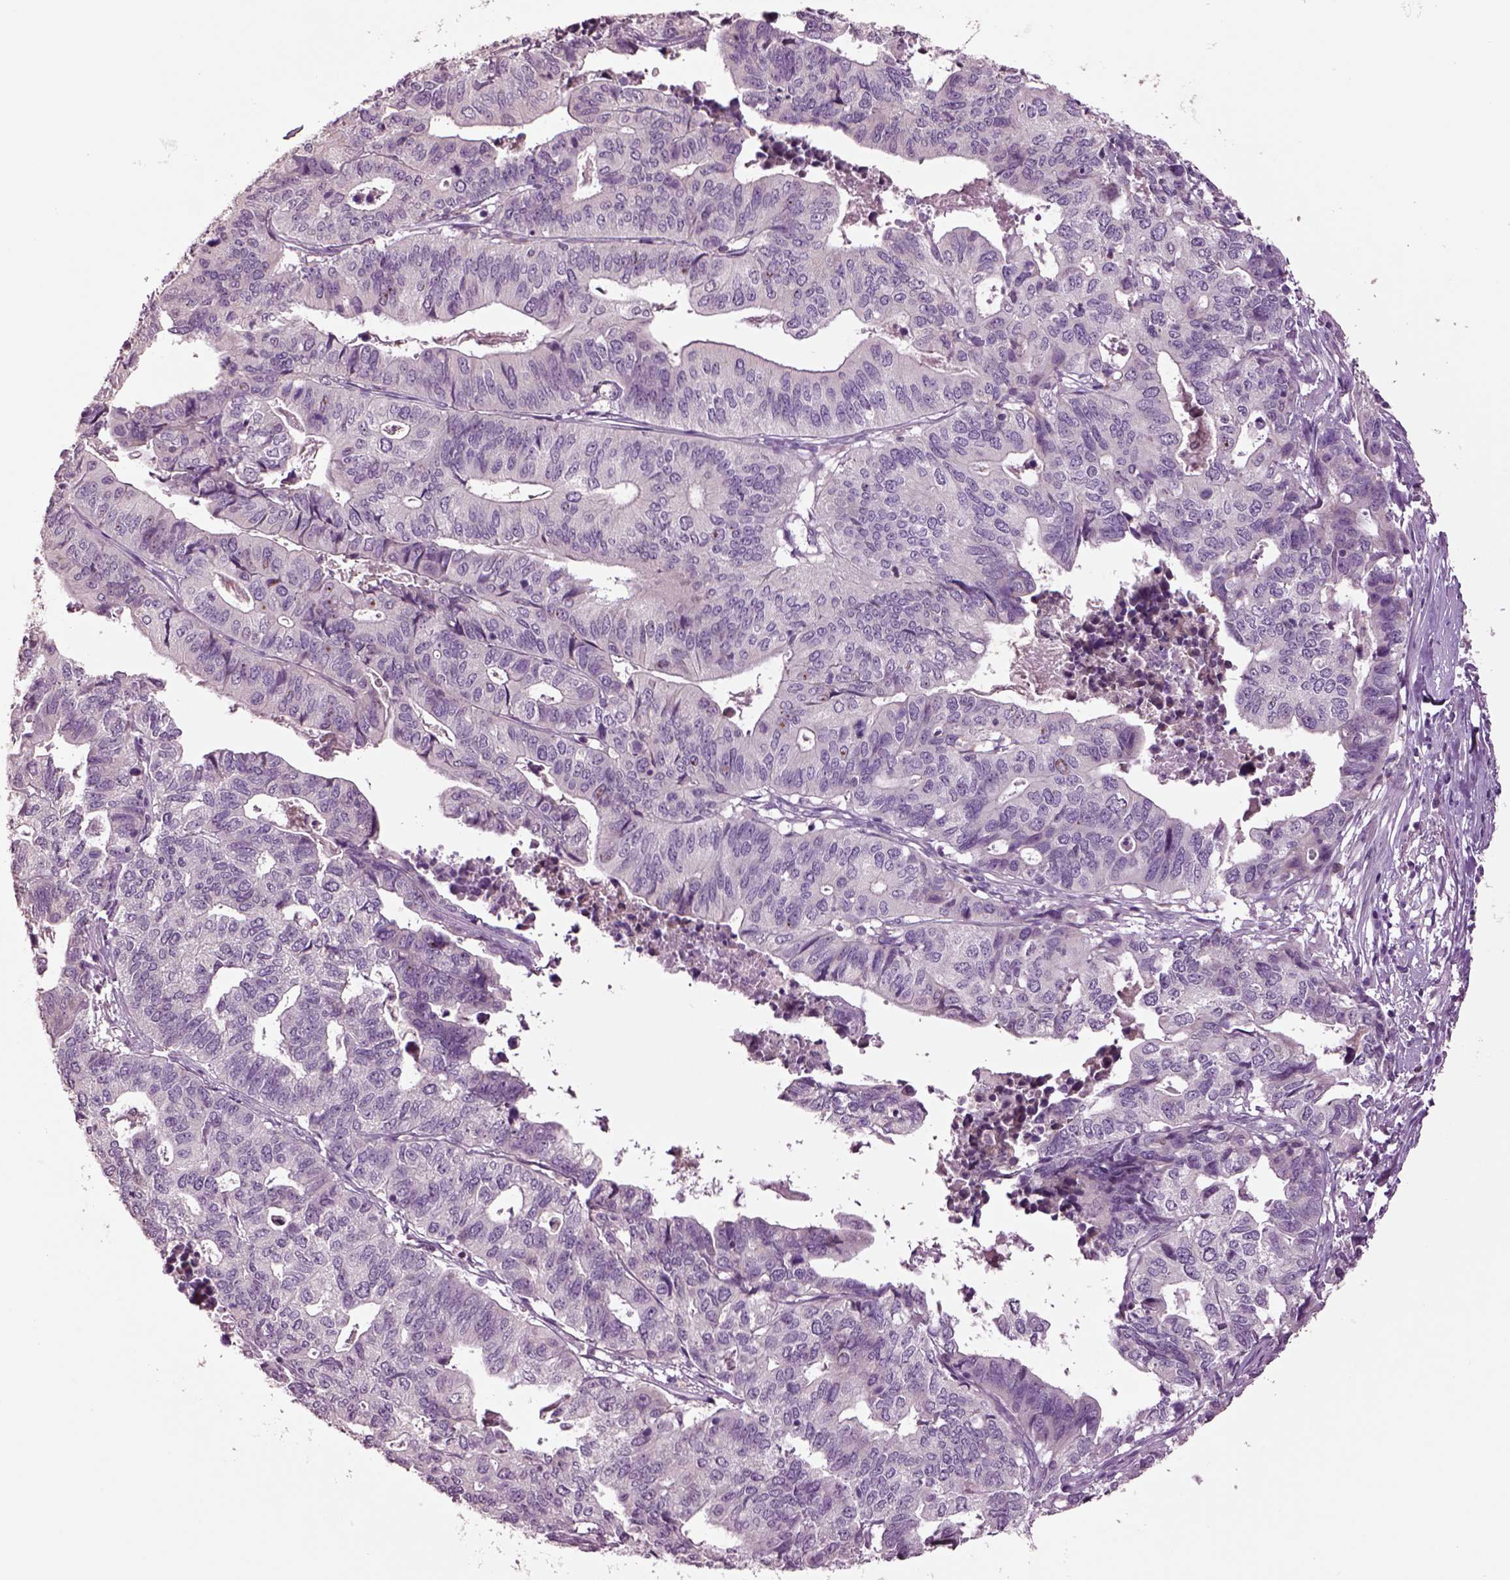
{"staining": {"intensity": "negative", "quantity": "none", "location": "none"}, "tissue": "stomach cancer", "cell_type": "Tumor cells", "image_type": "cancer", "snomed": [{"axis": "morphology", "description": "Adenocarcinoma, NOS"}, {"axis": "topography", "description": "Stomach, upper"}], "caption": "Adenocarcinoma (stomach) stained for a protein using immunohistochemistry shows no positivity tumor cells.", "gene": "CLPSL1", "patient": {"sex": "female", "age": 67}}